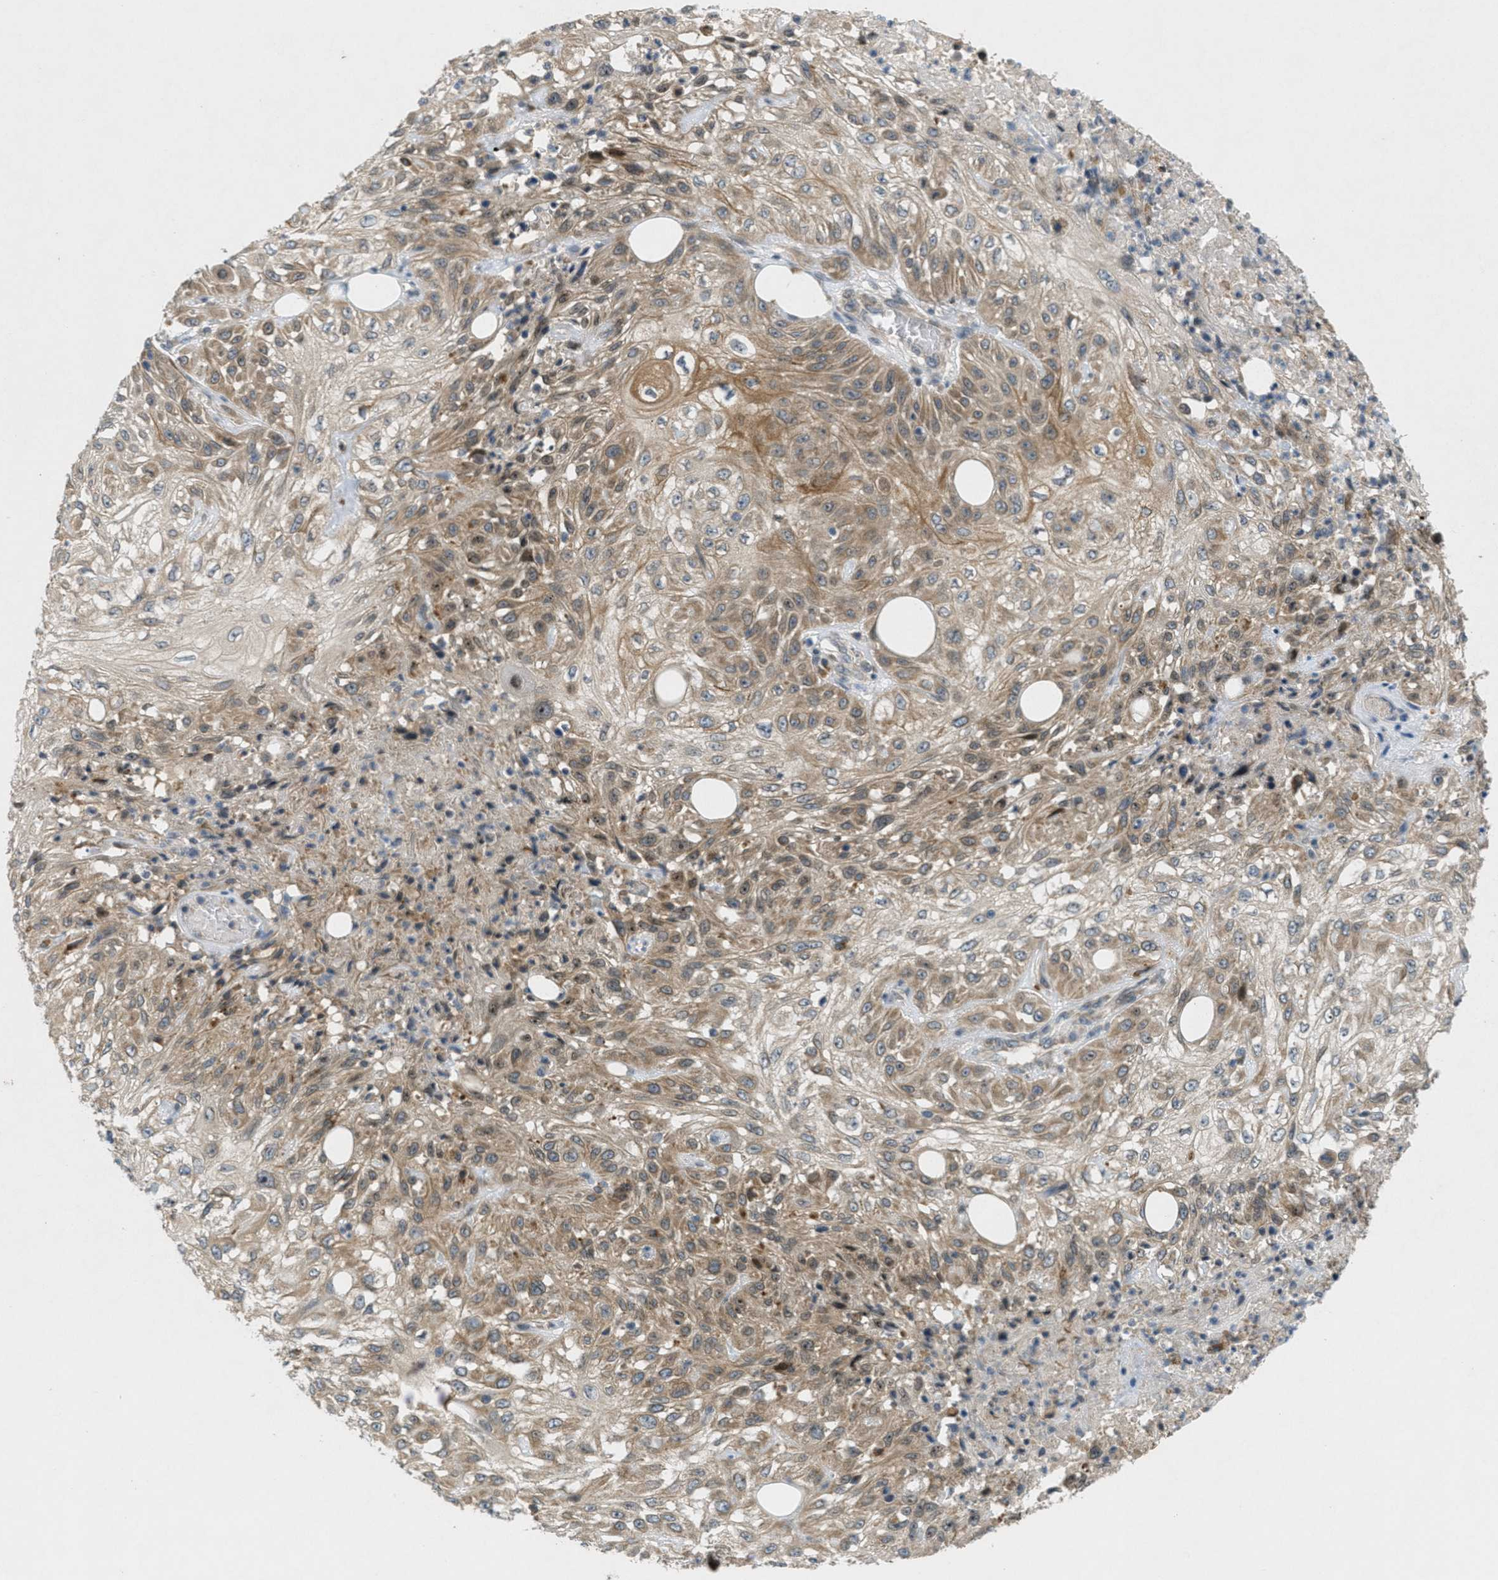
{"staining": {"intensity": "moderate", "quantity": ">75%", "location": "cytoplasmic/membranous"}, "tissue": "skin cancer", "cell_type": "Tumor cells", "image_type": "cancer", "snomed": [{"axis": "morphology", "description": "Squamous cell carcinoma, NOS"}, {"axis": "morphology", "description": "Squamous cell carcinoma, metastatic, NOS"}, {"axis": "topography", "description": "Skin"}, {"axis": "topography", "description": "Lymph node"}], "caption": "Protein analysis of skin cancer (squamous cell carcinoma) tissue demonstrates moderate cytoplasmic/membranous positivity in about >75% of tumor cells.", "gene": "SIGMAR1", "patient": {"sex": "male", "age": 75}}